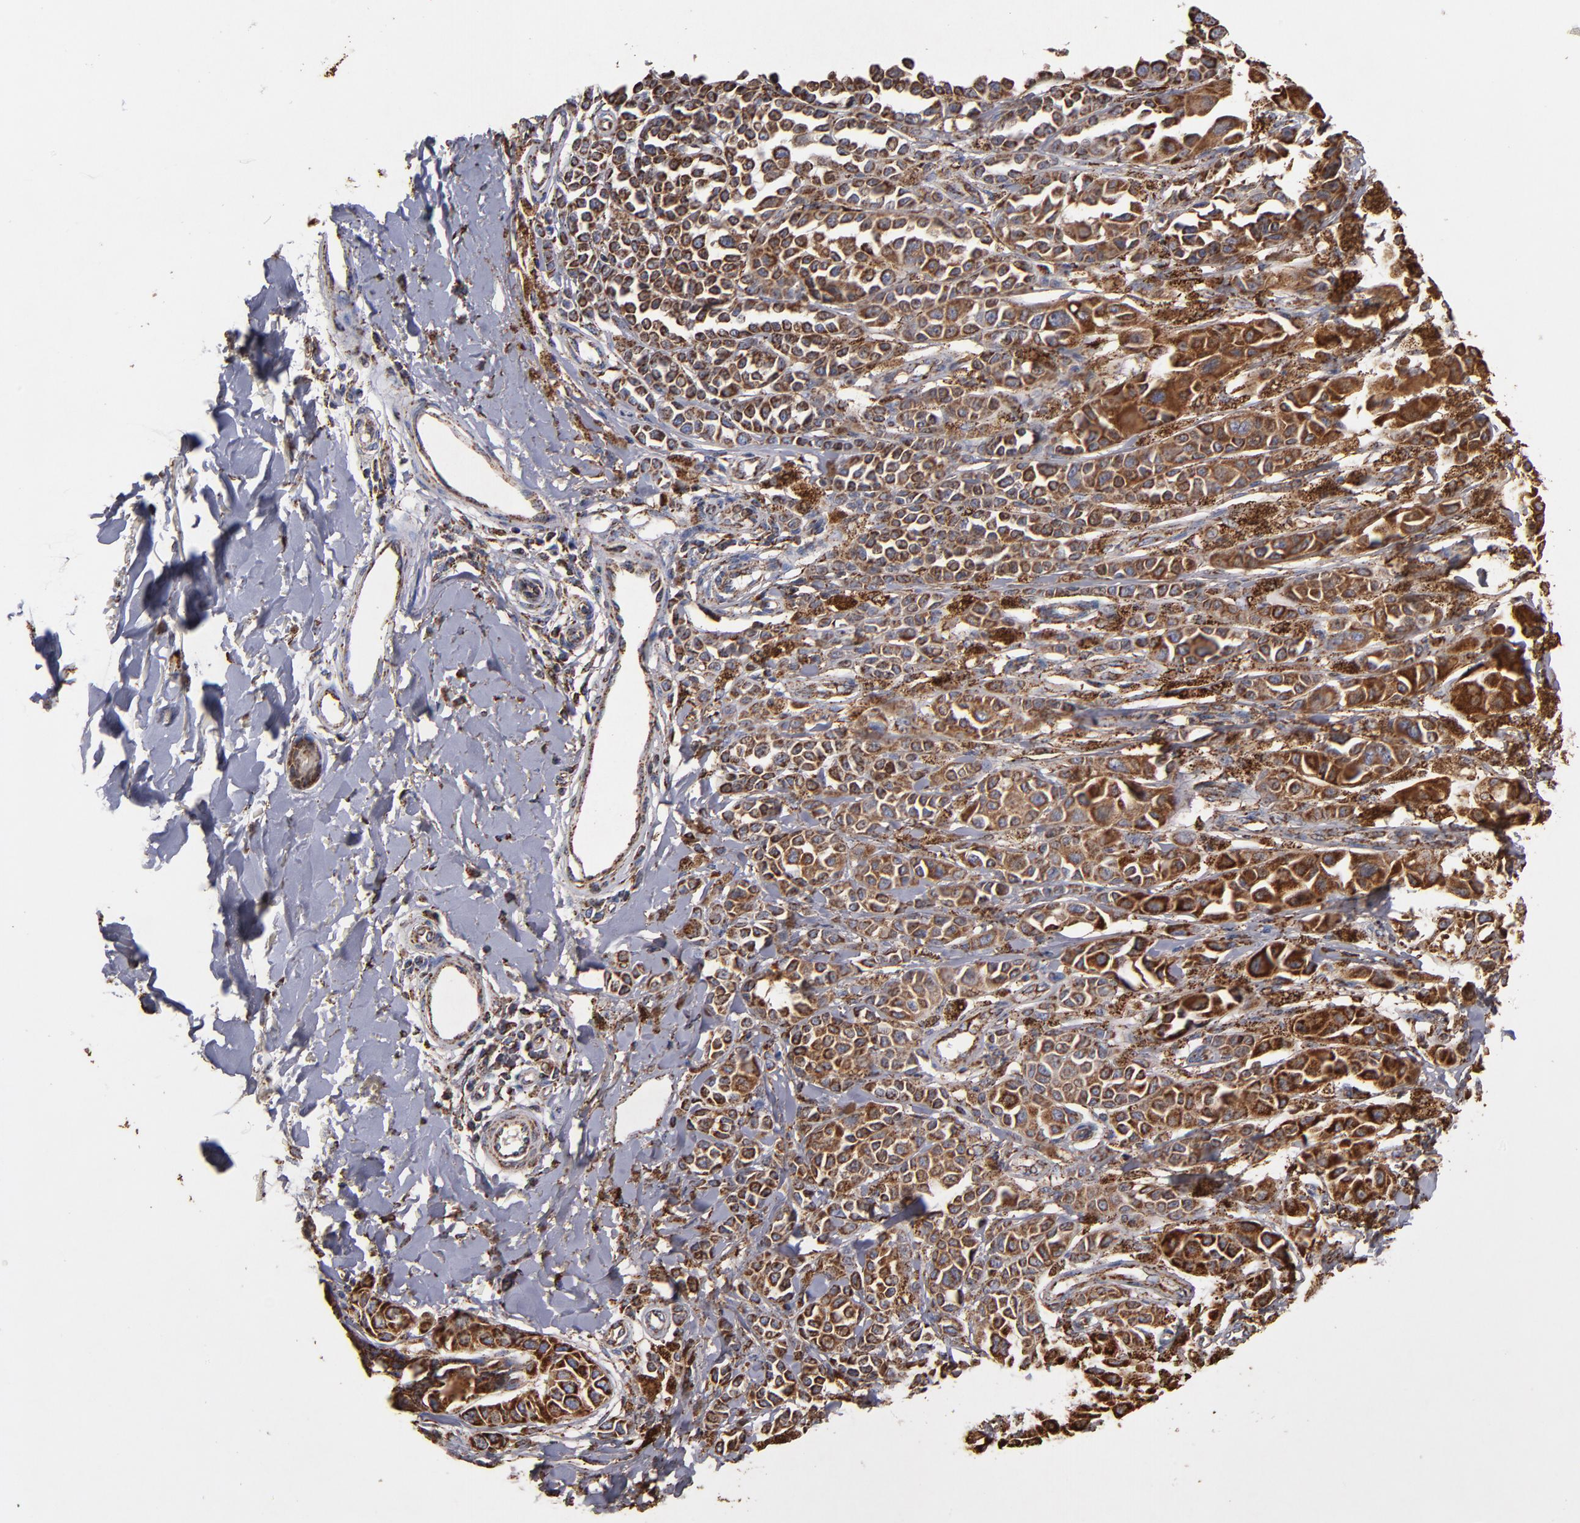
{"staining": {"intensity": "strong", "quantity": ">75%", "location": "cytoplasmic/membranous"}, "tissue": "melanoma", "cell_type": "Tumor cells", "image_type": "cancer", "snomed": [{"axis": "morphology", "description": "Malignant melanoma, NOS"}, {"axis": "topography", "description": "Skin"}], "caption": "DAB immunohistochemical staining of human malignant melanoma shows strong cytoplasmic/membranous protein positivity in approximately >75% of tumor cells. (Stains: DAB (3,3'-diaminobenzidine) in brown, nuclei in blue, Microscopy: brightfield microscopy at high magnification).", "gene": "SOD2", "patient": {"sex": "female", "age": 38}}